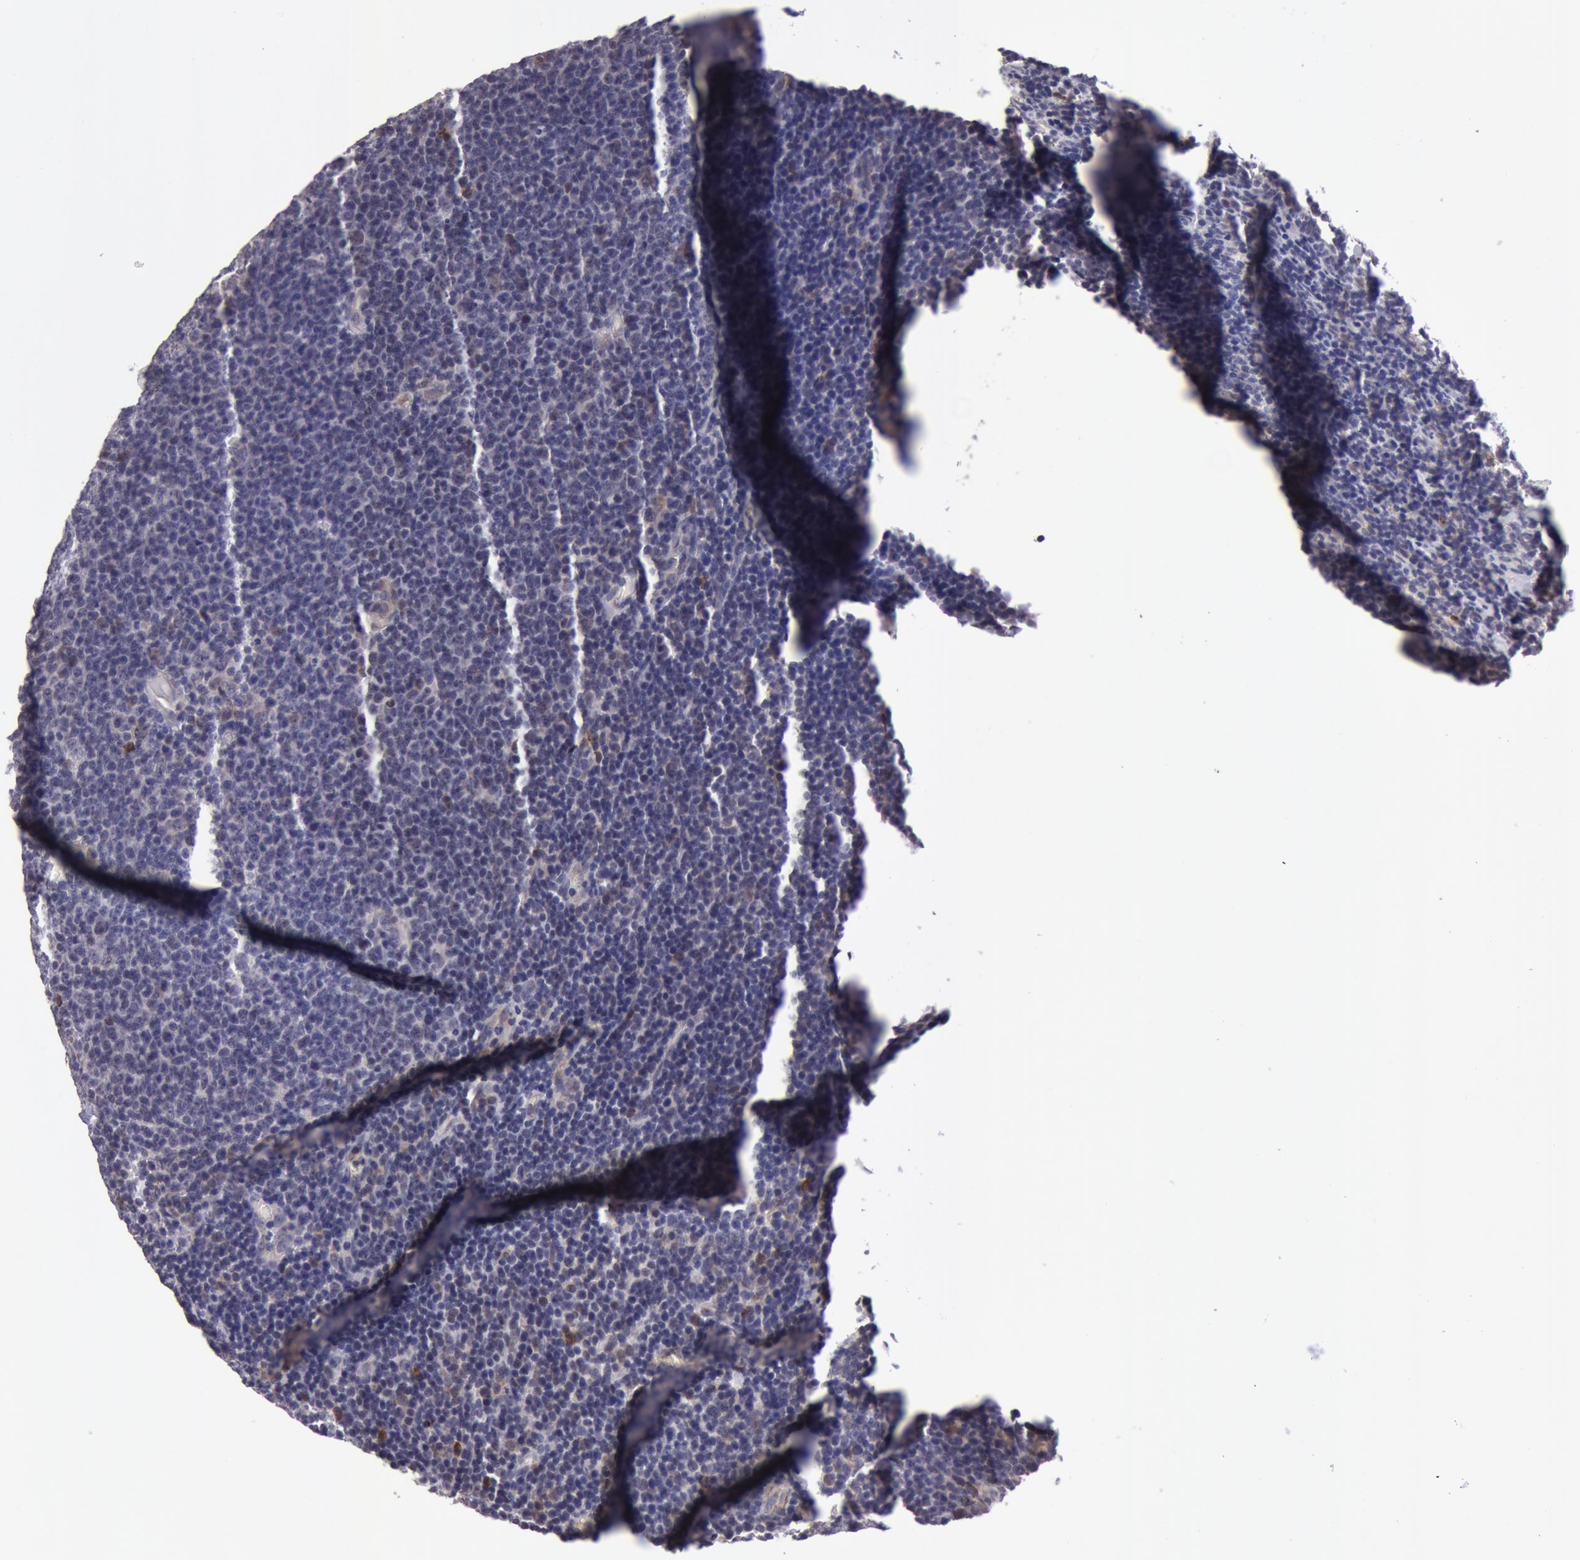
{"staining": {"intensity": "negative", "quantity": "none", "location": "none"}, "tissue": "lymphoma", "cell_type": "Tumor cells", "image_type": "cancer", "snomed": [{"axis": "morphology", "description": "Malignant lymphoma, non-Hodgkin's type, Low grade"}, {"axis": "topography", "description": "Lymph node"}], "caption": "This is a photomicrograph of IHC staining of lymphoma, which shows no staining in tumor cells.", "gene": "IL23A", "patient": {"sex": "male", "age": 74}}